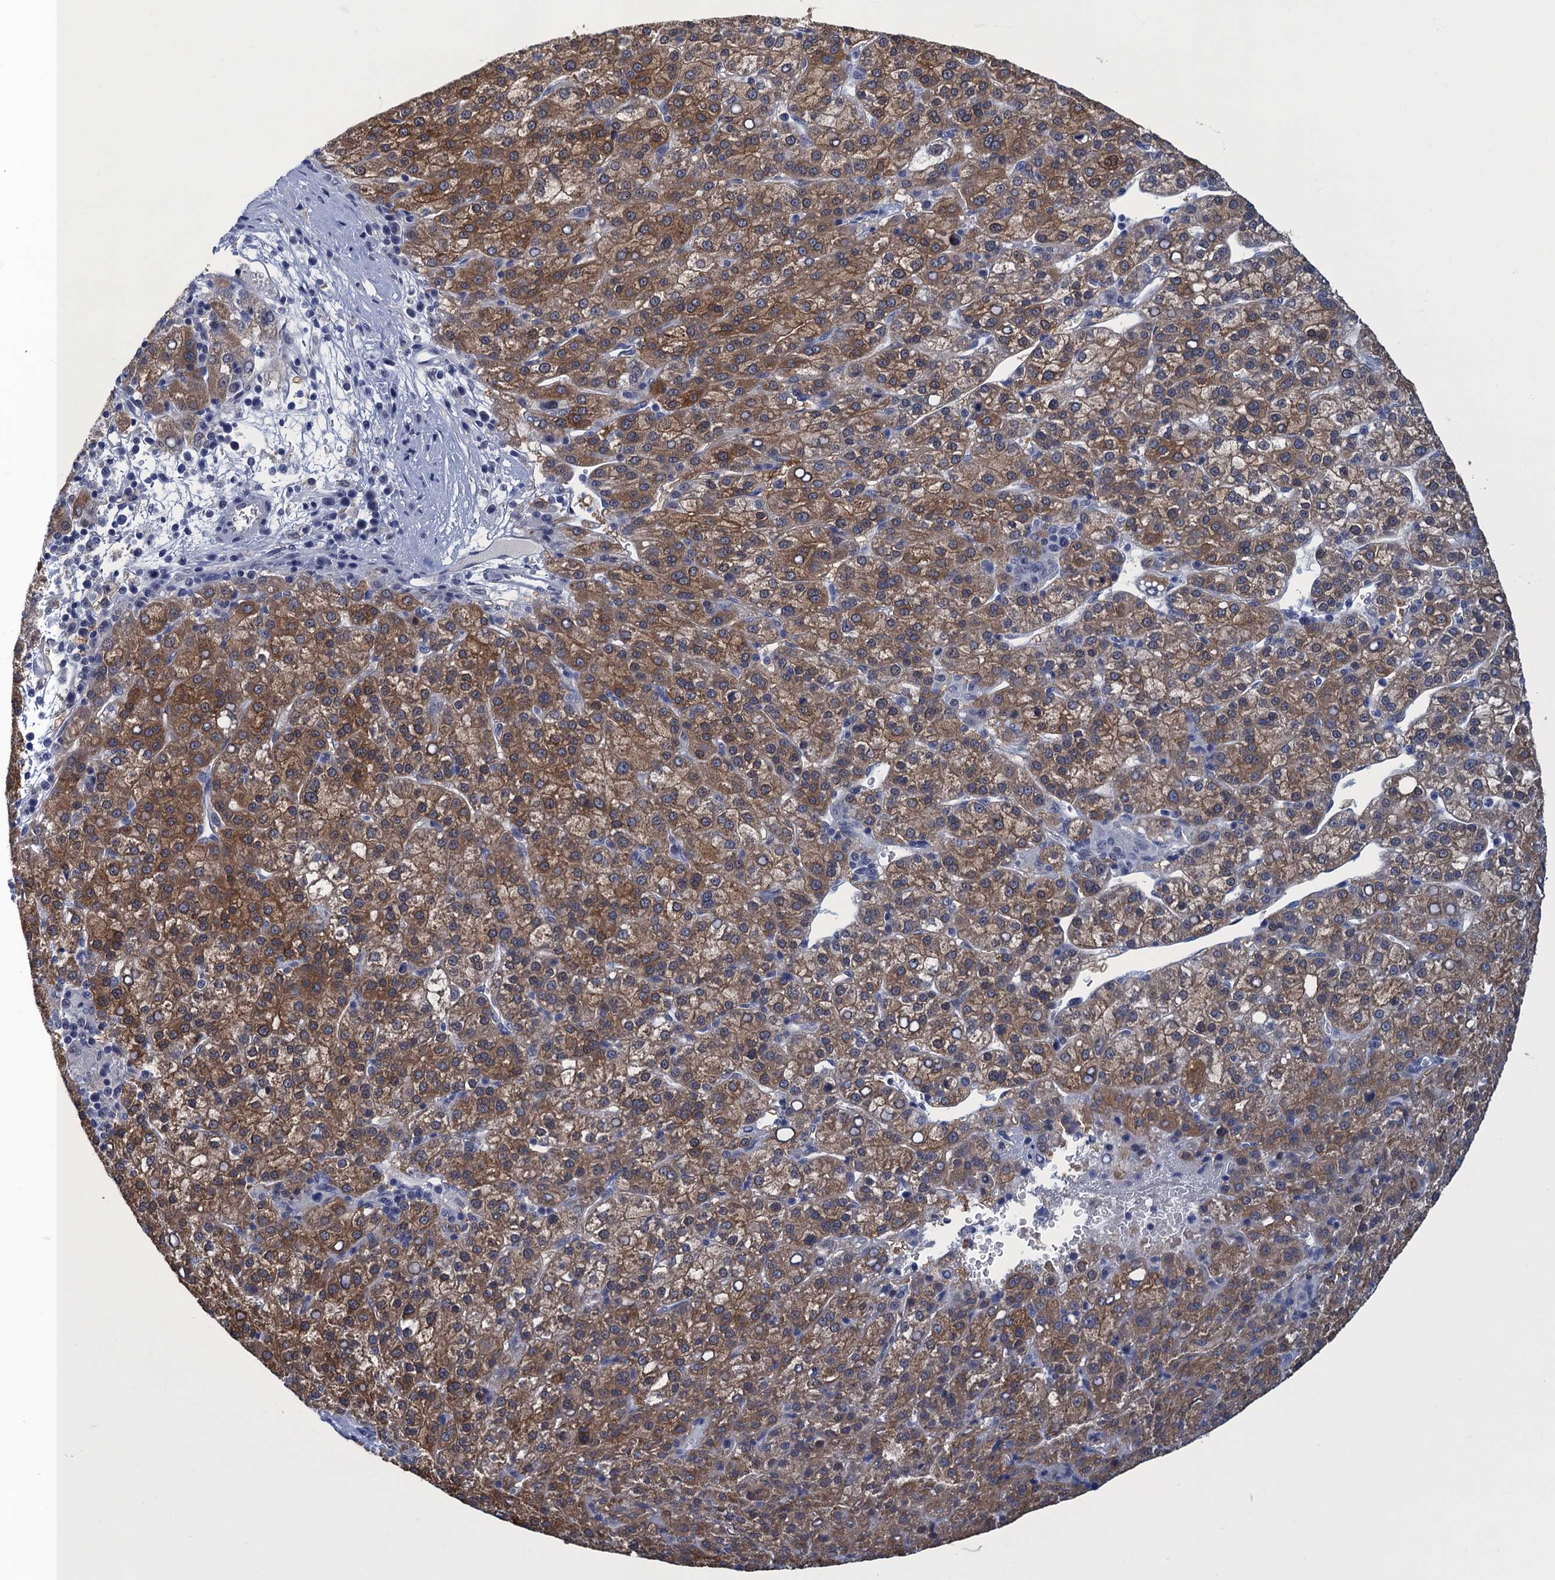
{"staining": {"intensity": "moderate", "quantity": ">75%", "location": "cytoplasmic/membranous"}, "tissue": "liver cancer", "cell_type": "Tumor cells", "image_type": "cancer", "snomed": [{"axis": "morphology", "description": "Carcinoma, Hepatocellular, NOS"}, {"axis": "topography", "description": "Liver"}], "caption": "IHC staining of liver hepatocellular carcinoma, which displays medium levels of moderate cytoplasmic/membranous staining in approximately >75% of tumor cells indicating moderate cytoplasmic/membranous protein positivity. The staining was performed using DAB (brown) for protein detection and nuclei were counterstained in hematoxylin (blue).", "gene": "GINS3", "patient": {"sex": "female", "age": 58}}